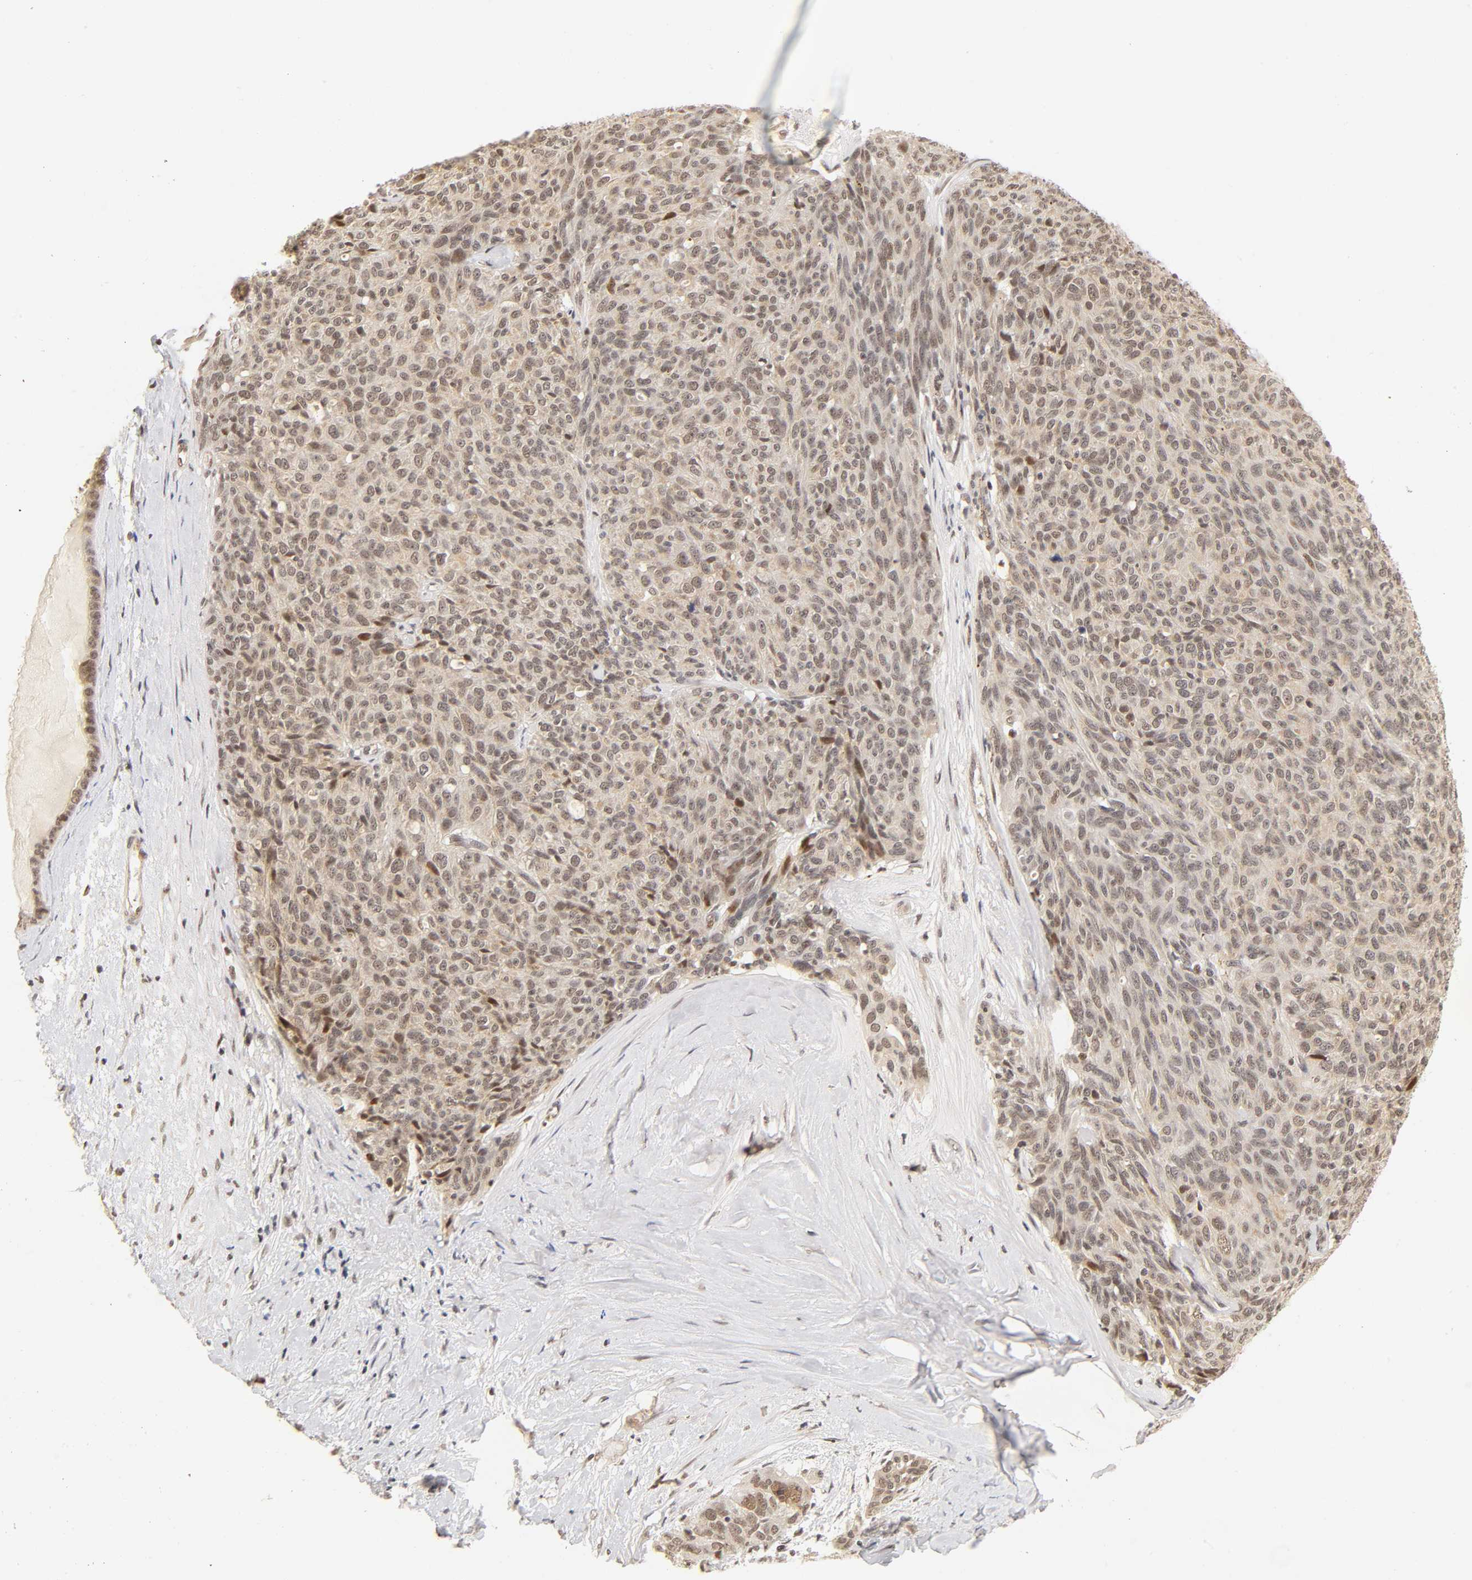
{"staining": {"intensity": "weak", "quantity": "25%-75%", "location": "cytoplasmic/membranous,nuclear"}, "tissue": "ovarian cancer", "cell_type": "Tumor cells", "image_type": "cancer", "snomed": [{"axis": "morphology", "description": "Carcinoma, endometroid"}, {"axis": "topography", "description": "Ovary"}], "caption": "IHC (DAB (3,3'-diaminobenzidine)) staining of human ovarian cancer exhibits weak cytoplasmic/membranous and nuclear protein staining in approximately 25%-75% of tumor cells.", "gene": "TAF10", "patient": {"sex": "female", "age": 60}}